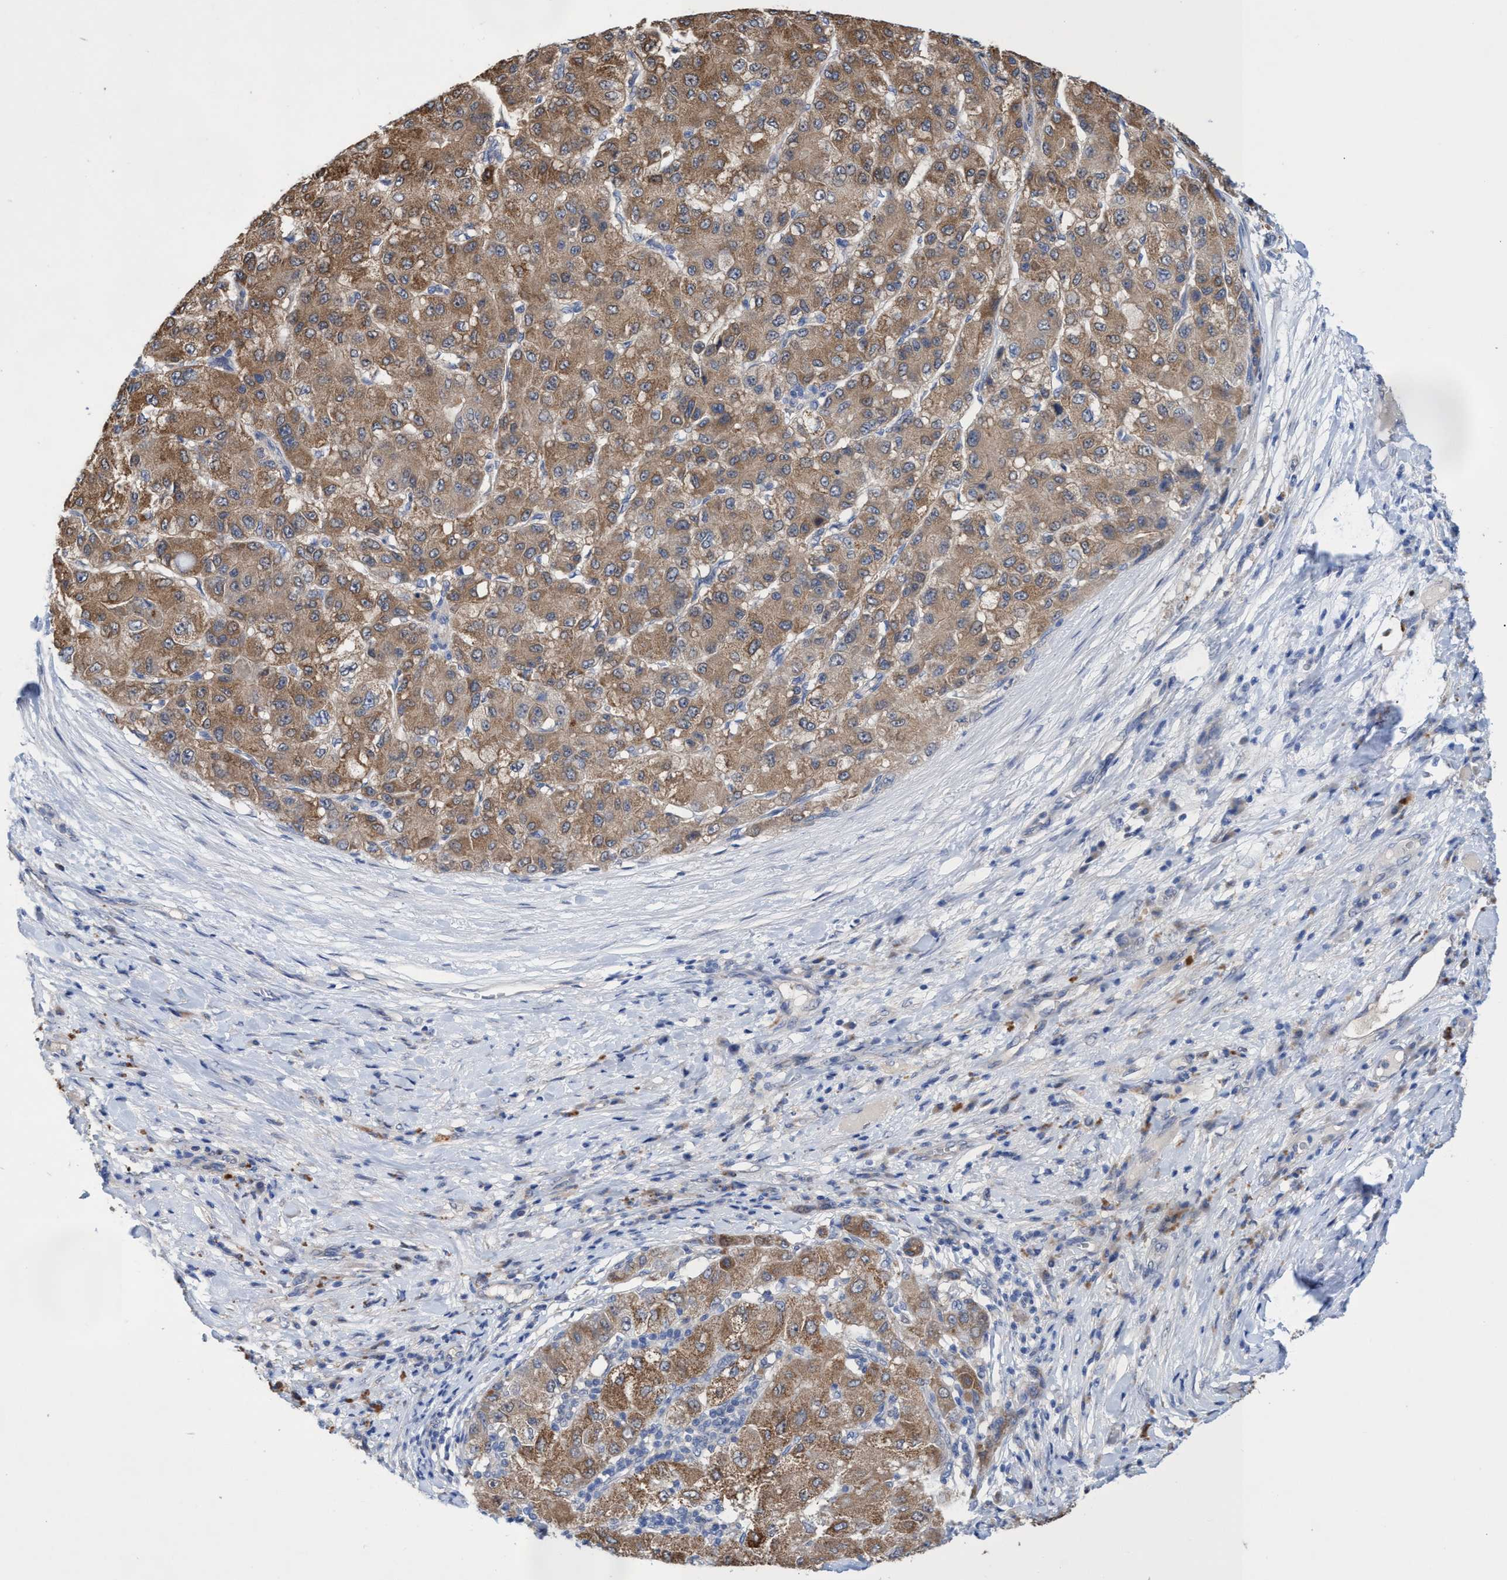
{"staining": {"intensity": "moderate", "quantity": ">75%", "location": "cytoplasmic/membranous"}, "tissue": "liver cancer", "cell_type": "Tumor cells", "image_type": "cancer", "snomed": [{"axis": "morphology", "description": "Carcinoma, Hepatocellular, NOS"}, {"axis": "topography", "description": "Liver"}], "caption": "Moderate cytoplasmic/membranous expression is present in approximately >75% of tumor cells in liver cancer (hepatocellular carcinoma). (DAB IHC, brown staining for protein, blue staining for nuclei).", "gene": "SVEP1", "patient": {"sex": "male", "age": 80}}